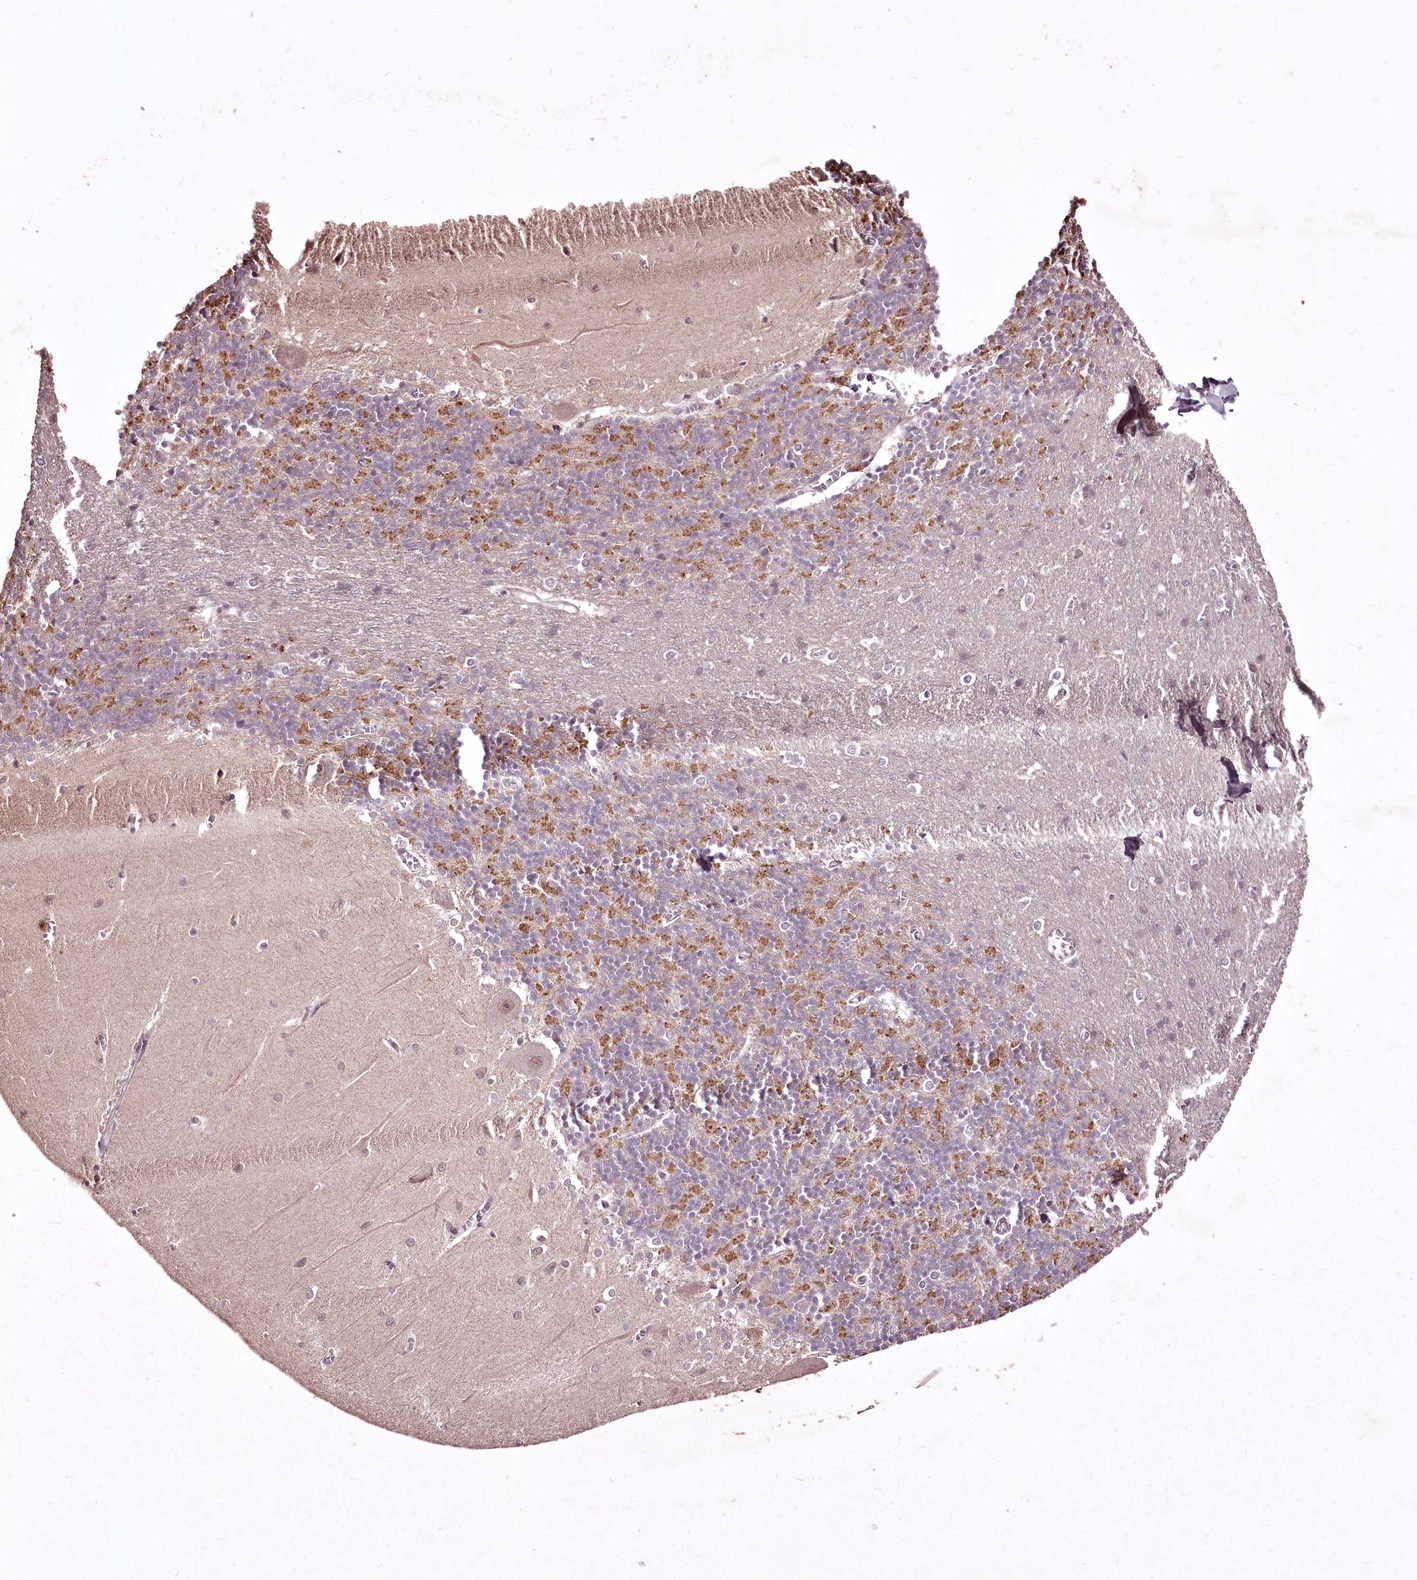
{"staining": {"intensity": "moderate", "quantity": "25%-75%", "location": "cytoplasmic/membranous"}, "tissue": "cerebellum", "cell_type": "Cells in granular layer", "image_type": "normal", "snomed": [{"axis": "morphology", "description": "Normal tissue, NOS"}, {"axis": "topography", "description": "Cerebellum"}], "caption": "Immunohistochemical staining of unremarkable human cerebellum shows medium levels of moderate cytoplasmic/membranous positivity in approximately 25%-75% of cells in granular layer.", "gene": "ADRA1D", "patient": {"sex": "male", "age": 37}}